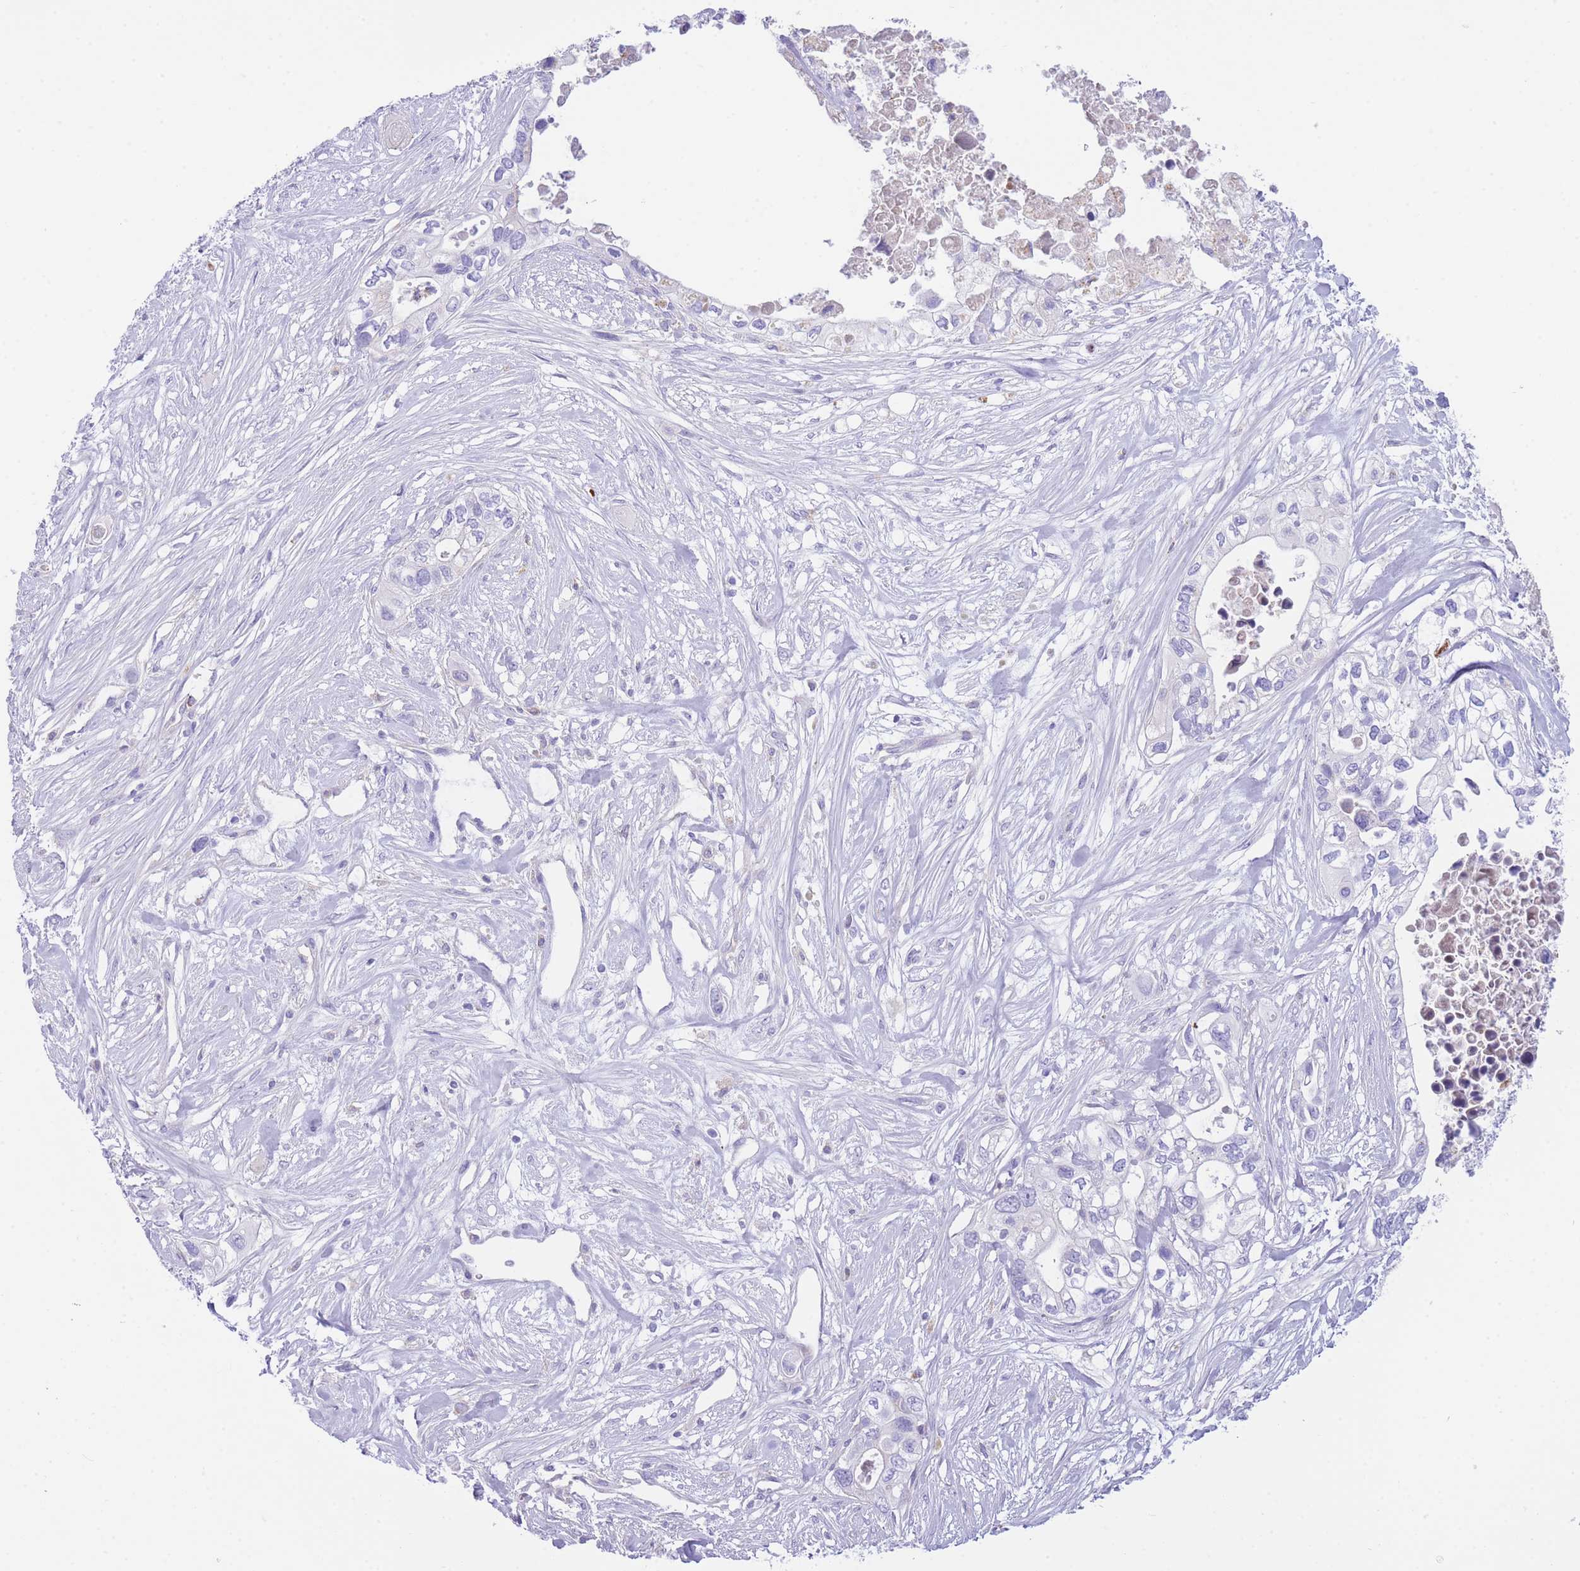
{"staining": {"intensity": "negative", "quantity": "none", "location": "none"}, "tissue": "pancreatic cancer", "cell_type": "Tumor cells", "image_type": "cancer", "snomed": [{"axis": "morphology", "description": "Adenocarcinoma, NOS"}, {"axis": "topography", "description": "Pancreas"}], "caption": "This is a micrograph of immunohistochemistry staining of pancreatic cancer, which shows no staining in tumor cells.", "gene": "PLBD1", "patient": {"sex": "female", "age": 63}}